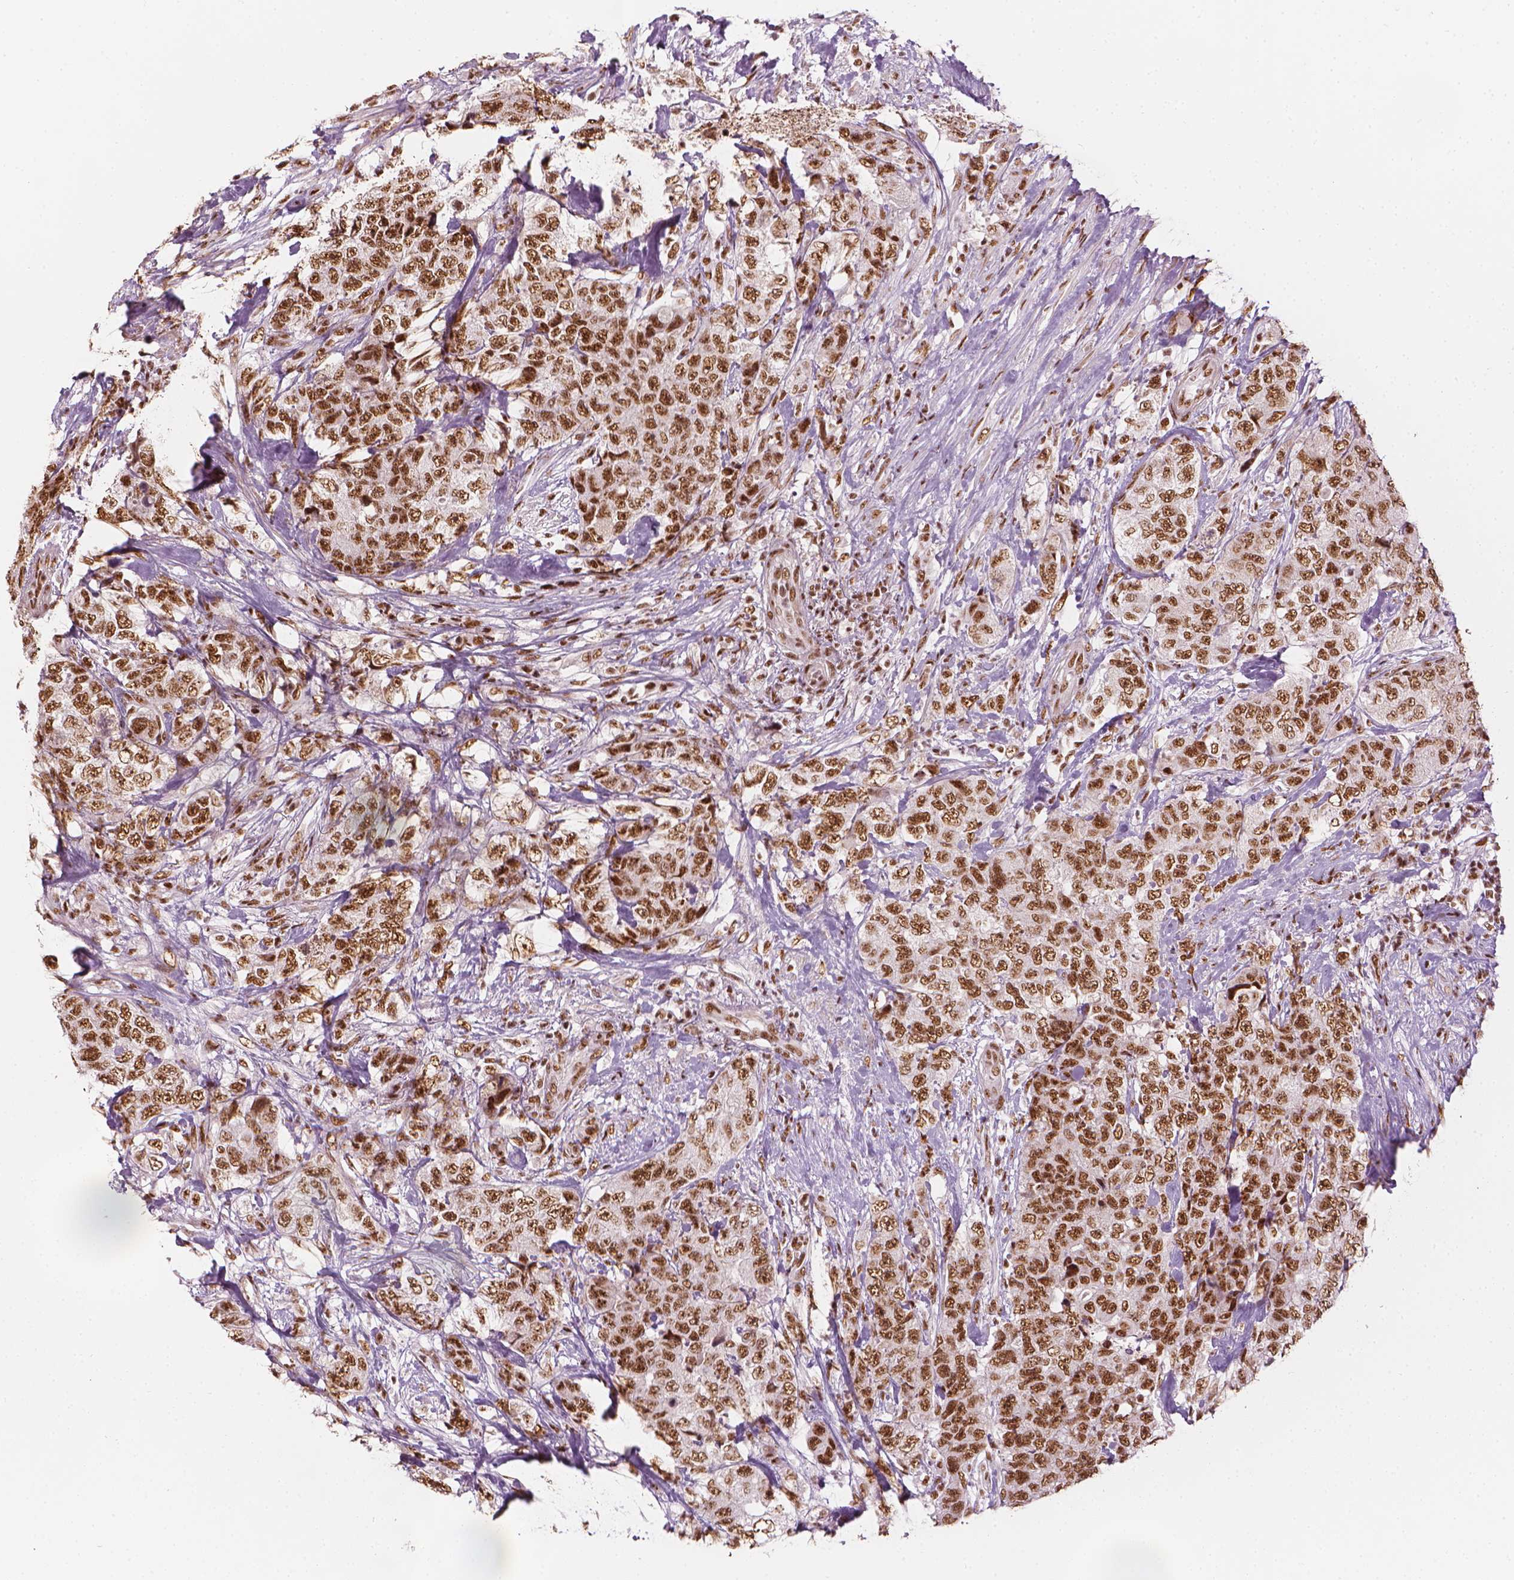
{"staining": {"intensity": "moderate", "quantity": ">75%", "location": "nuclear"}, "tissue": "urothelial cancer", "cell_type": "Tumor cells", "image_type": "cancer", "snomed": [{"axis": "morphology", "description": "Urothelial carcinoma, High grade"}, {"axis": "topography", "description": "Urinary bladder"}], "caption": "The histopathology image exhibits a brown stain indicating the presence of a protein in the nuclear of tumor cells in high-grade urothelial carcinoma. The protein of interest is stained brown, and the nuclei are stained in blue (DAB (3,3'-diaminobenzidine) IHC with brightfield microscopy, high magnification).", "gene": "ELF2", "patient": {"sex": "female", "age": 78}}